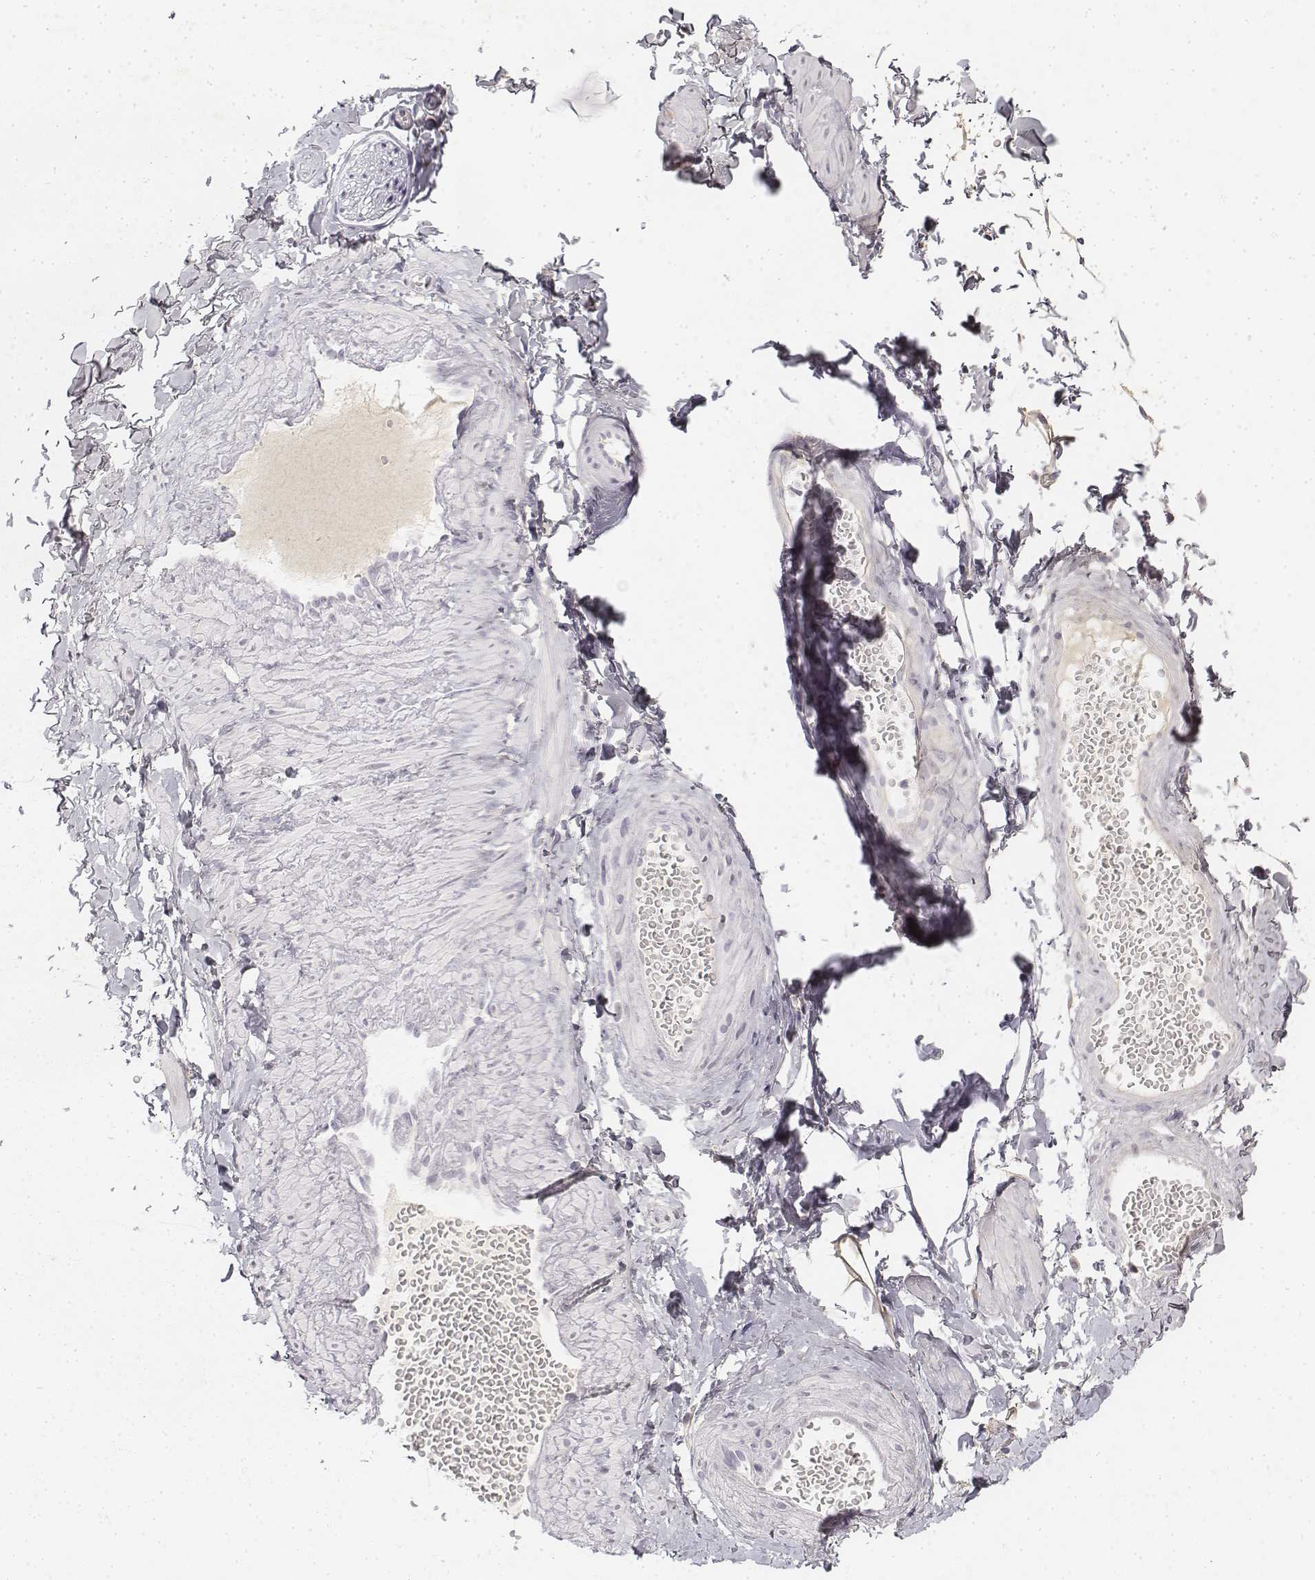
{"staining": {"intensity": "weak", "quantity": ">75%", "location": "cytoplasmic/membranous"}, "tissue": "adipose tissue", "cell_type": "Adipocytes", "image_type": "normal", "snomed": [{"axis": "morphology", "description": "Normal tissue, NOS"}, {"axis": "topography", "description": "Smooth muscle"}, {"axis": "topography", "description": "Peripheral nerve tissue"}], "caption": "A photomicrograph showing weak cytoplasmic/membranous staining in about >75% of adipocytes in unremarkable adipose tissue, as visualized by brown immunohistochemical staining.", "gene": "KRT84", "patient": {"sex": "male", "age": 22}}